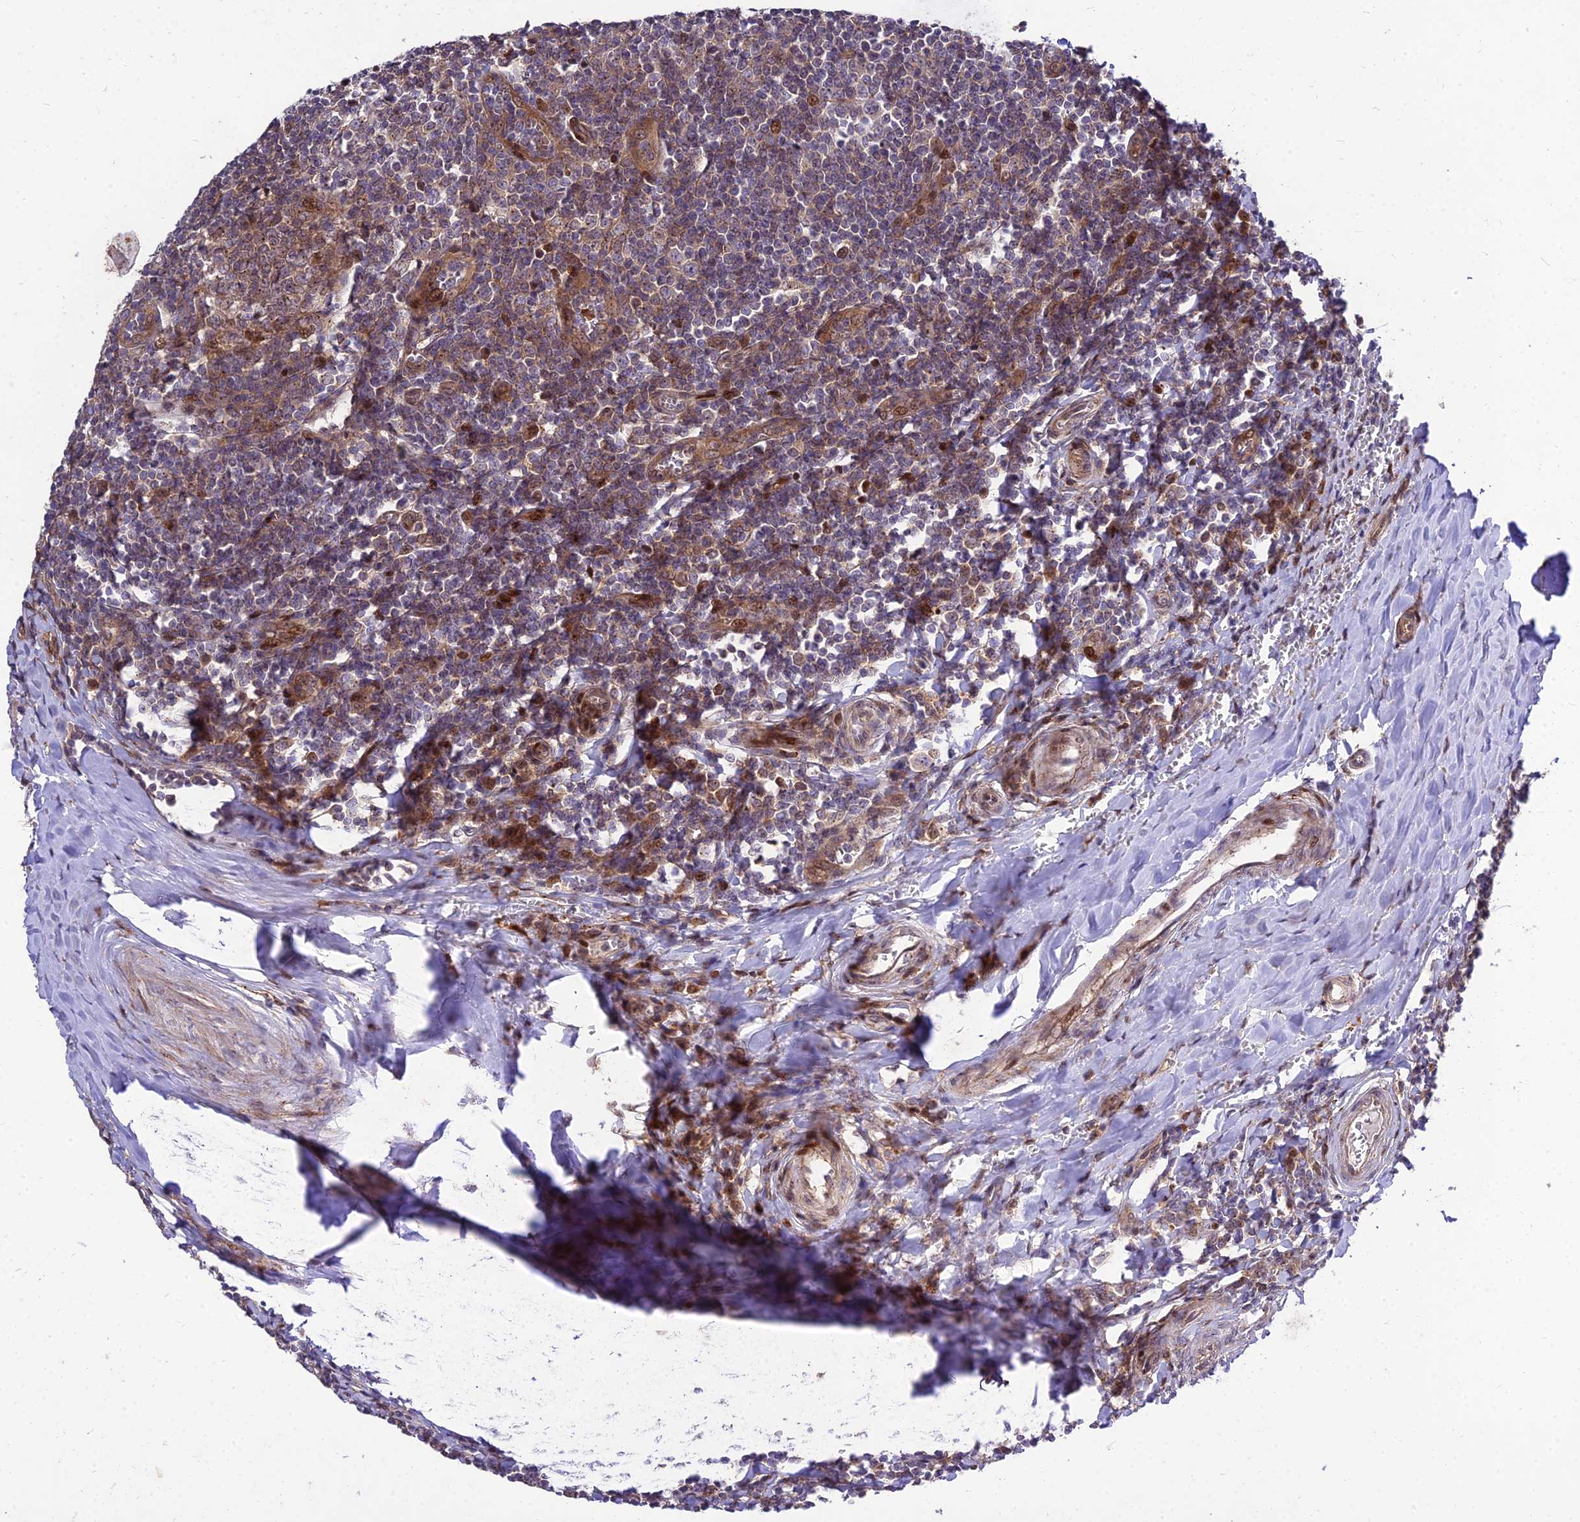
{"staining": {"intensity": "moderate", "quantity": "<25%", "location": "cytoplasmic/membranous,nuclear"}, "tissue": "tonsil", "cell_type": "Germinal center cells", "image_type": "normal", "snomed": [{"axis": "morphology", "description": "Normal tissue, NOS"}, {"axis": "topography", "description": "Tonsil"}], "caption": "Normal tonsil reveals moderate cytoplasmic/membranous,nuclear staining in about <25% of germinal center cells.", "gene": "MKKS", "patient": {"sex": "male", "age": 27}}